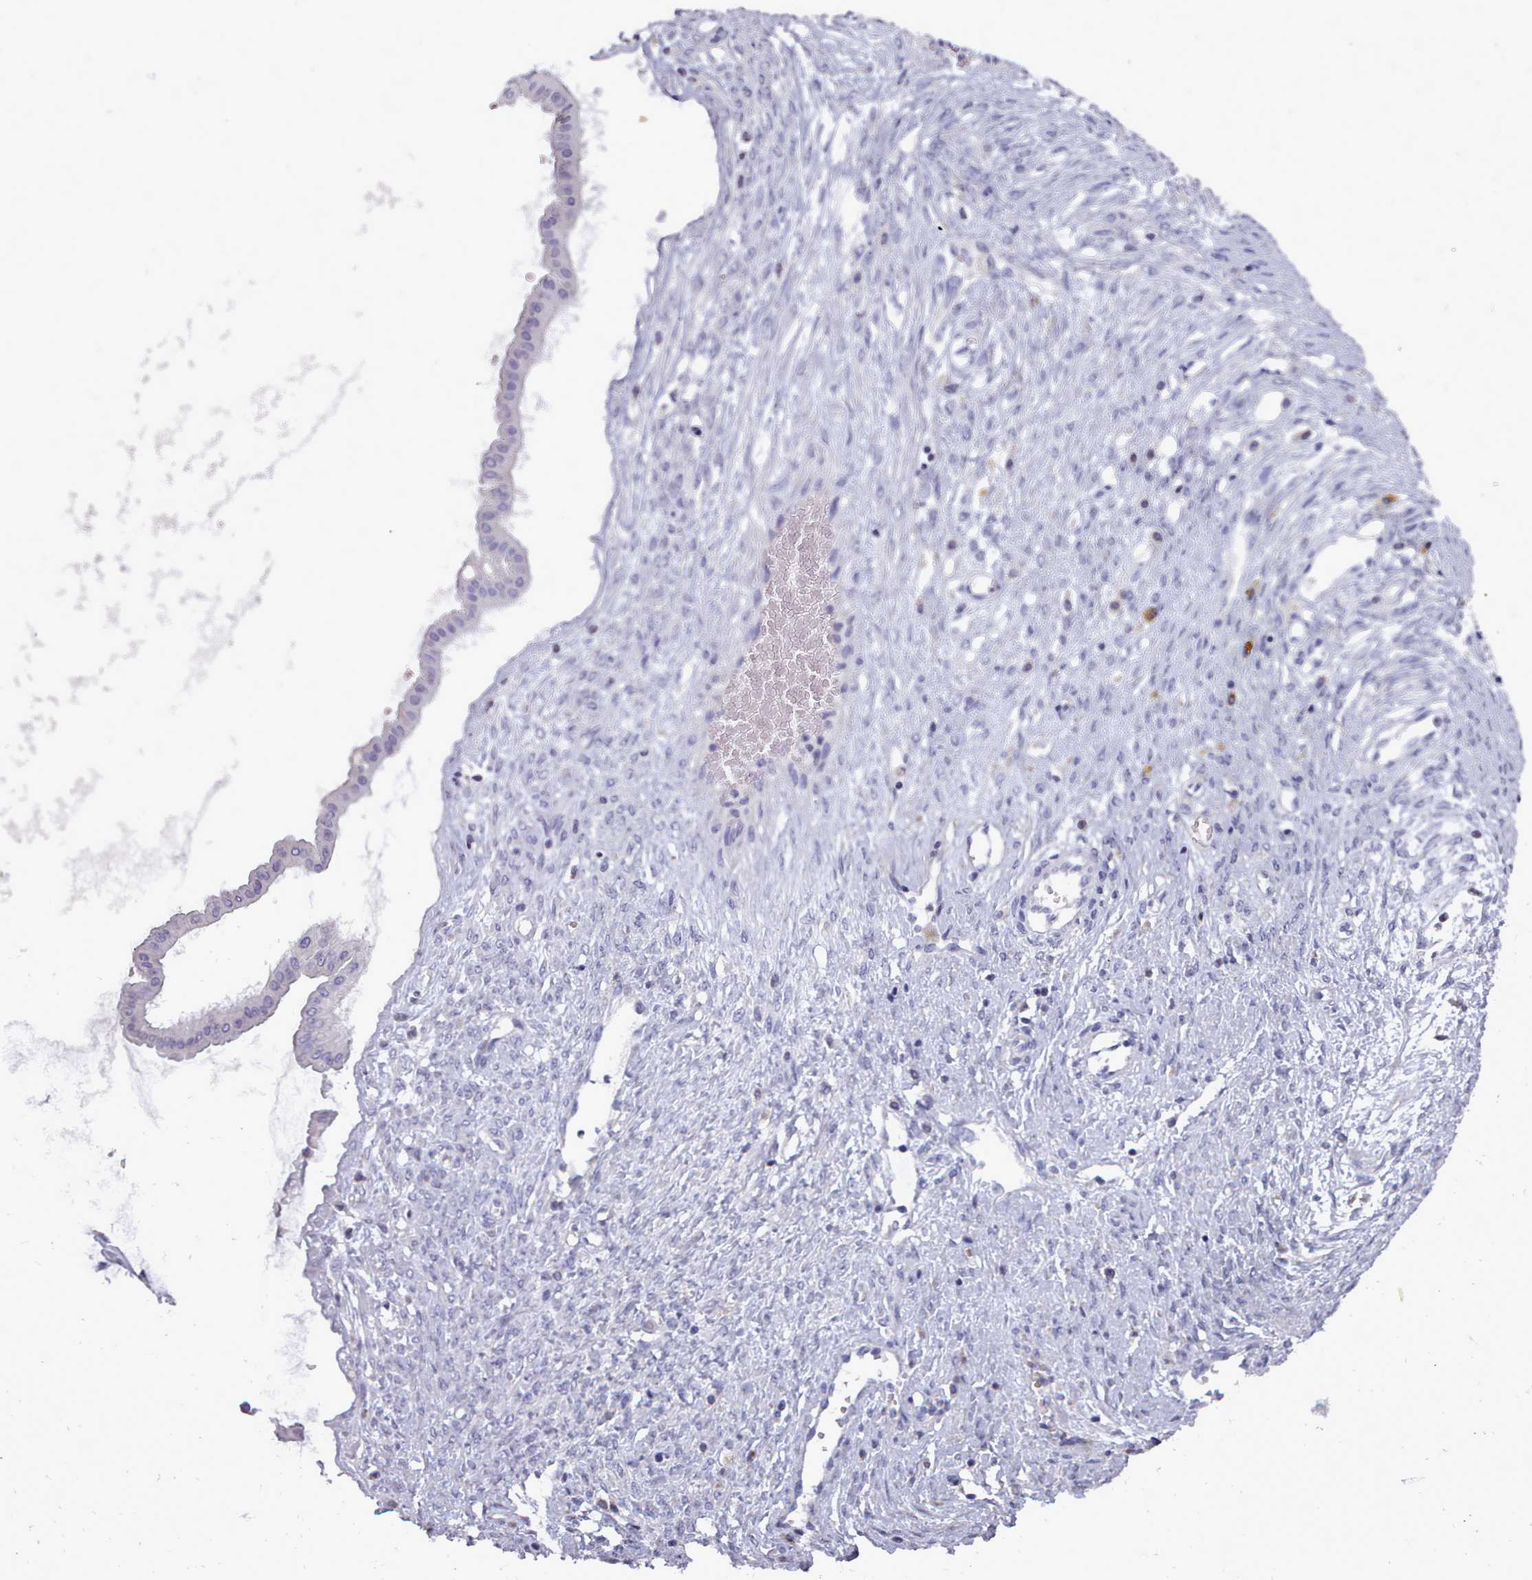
{"staining": {"intensity": "negative", "quantity": "none", "location": "none"}, "tissue": "ovarian cancer", "cell_type": "Tumor cells", "image_type": "cancer", "snomed": [{"axis": "morphology", "description": "Cystadenocarcinoma, mucinous, NOS"}, {"axis": "topography", "description": "Ovary"}], "caption": "IHC histopathology image of neoplastic tissue: human ovarian mucinous cystadenocarcinoma stained with DAB (3,3'-diaminobenzidine) demonstrates no significant protein positivity in tumor cells.", "gene": "OTULINL", "patient": {"sex": "female", "age": 73}}